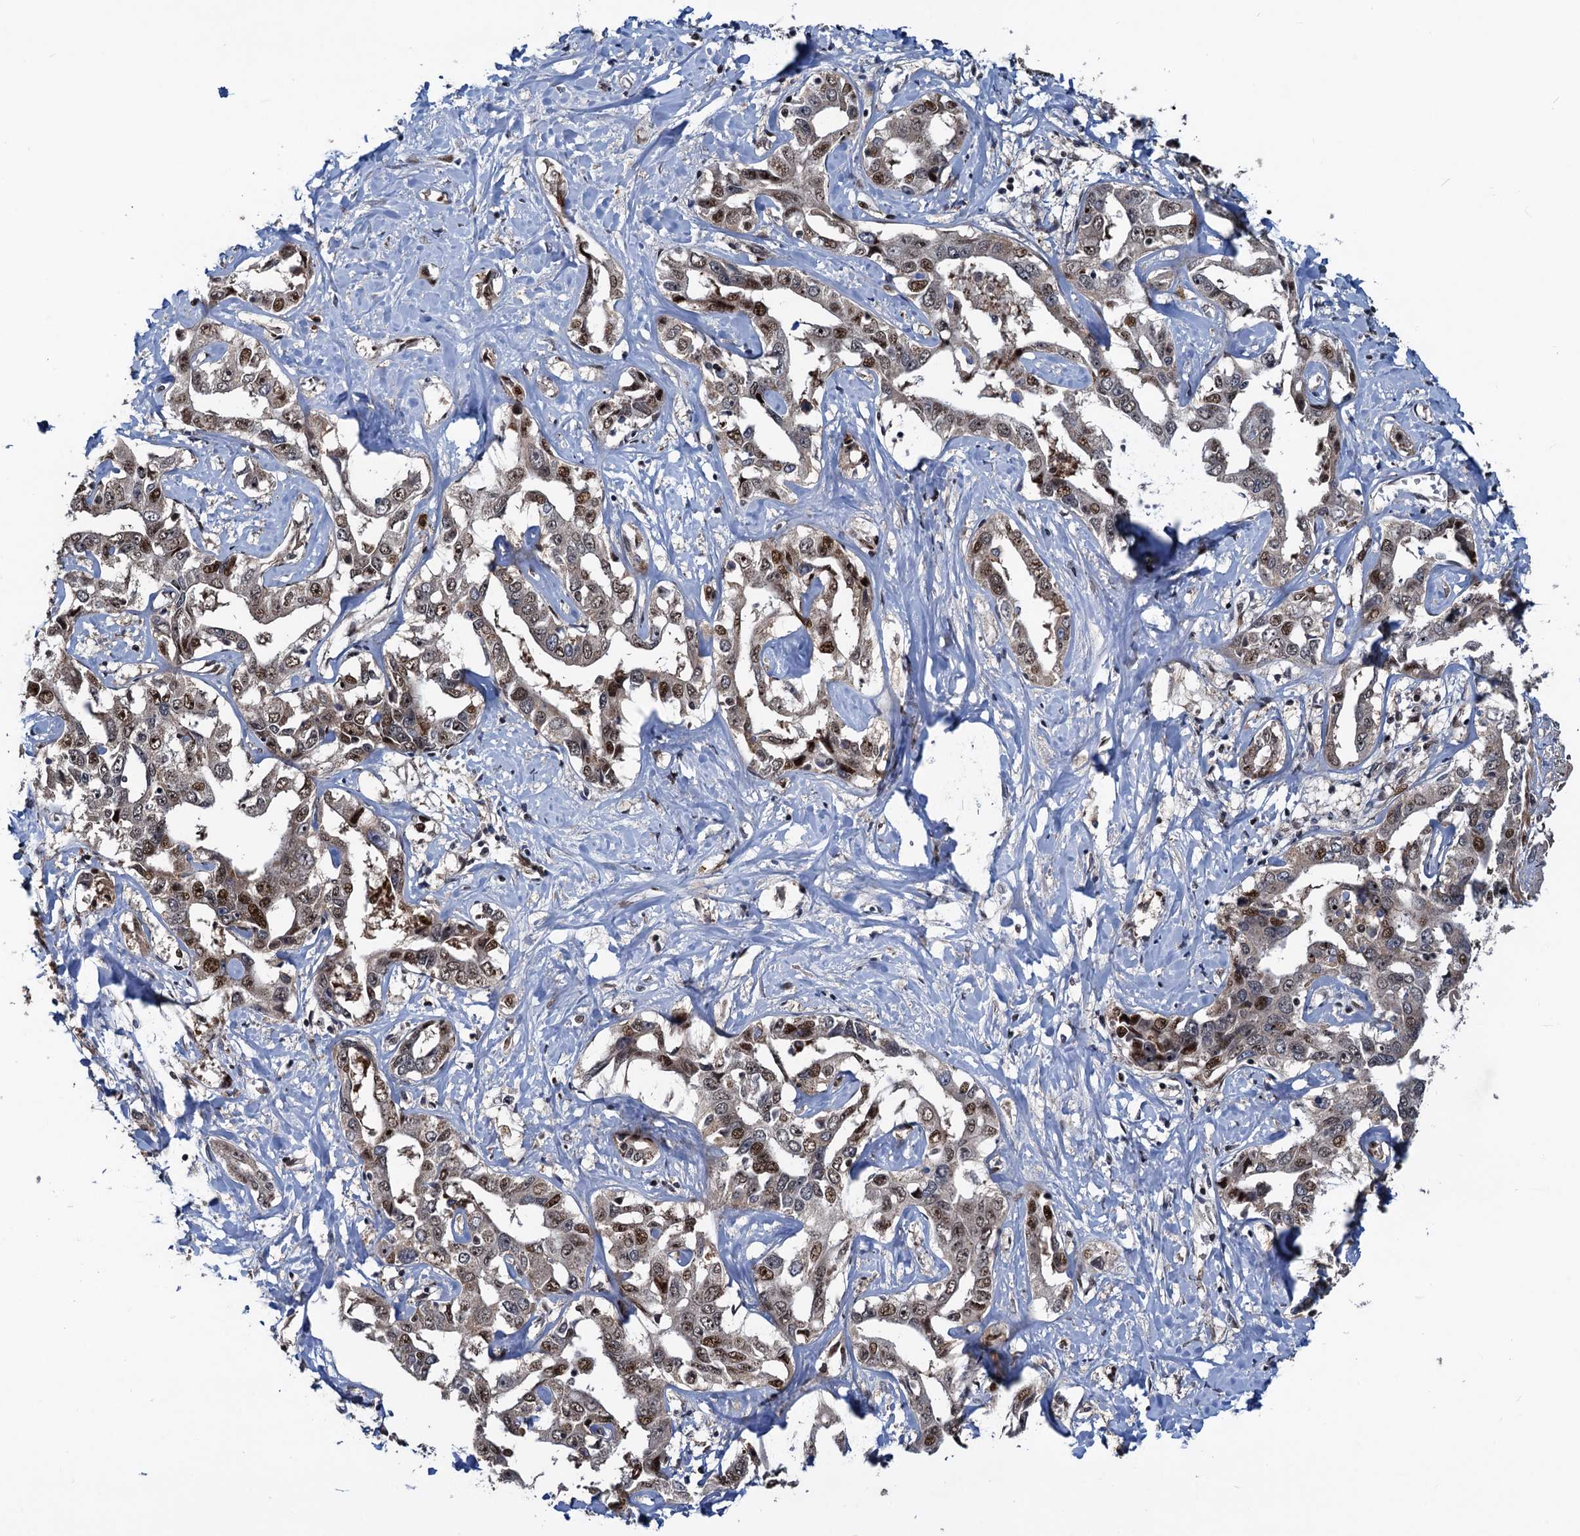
{"staining": {"intensity": "moderate", "quantity": "25%-75%", "location": "nuclear"}, "tissue": "liver cancer", "cell_type": "Tumor cells", "image_type": "cancer", "snomed": [{"axis": "morphology", "description": "Cholangiocarcinoma"}, {"axis": "topography", "description": "Liver"}], "caption": "Moderate nuclear positivity is present in about 25%-75% of tumor cells in liver cancer (cholangiocarcinoma).", "gene": "ATOSA", "patient": {"sex": "male", "age": 59}}